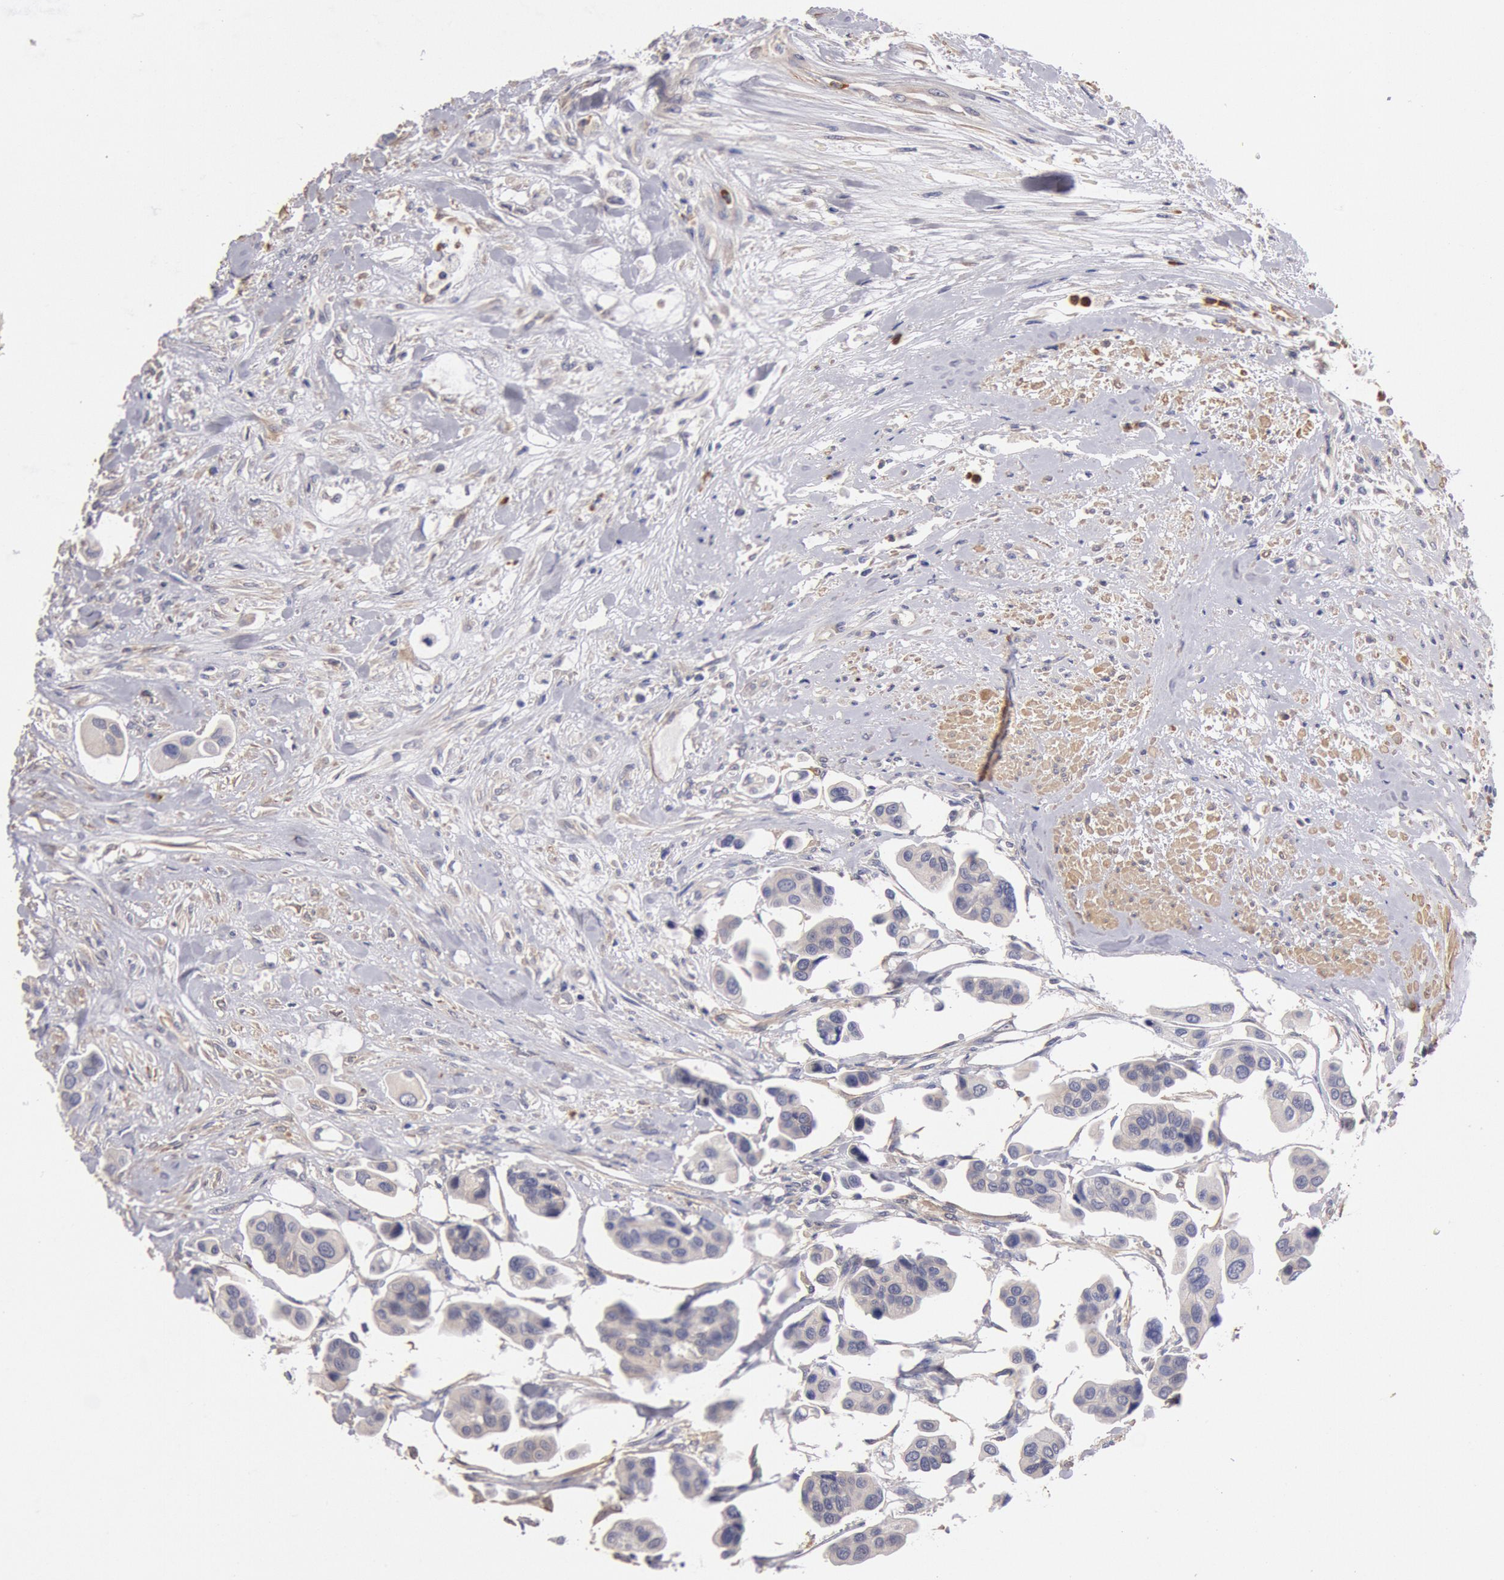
{"staining": {"intensity": "negative", "quantity": "none", "location": "none"}, "tissue": "urothelial cancer", "cell_type": "Tumor cells", "image_type": "cancer", "snomed": [{"axis": "morphology", "description": "Adenocarcinoma, NOS"}, {"axis": "topography", "description": "Urinary bladder"}], "caption": "Urothelial cancer was stained to show a protein in brown. There is no significant expression in tumor cells.", "gene": "TMED8", "patient": {"sex": "male", "age": 61}}